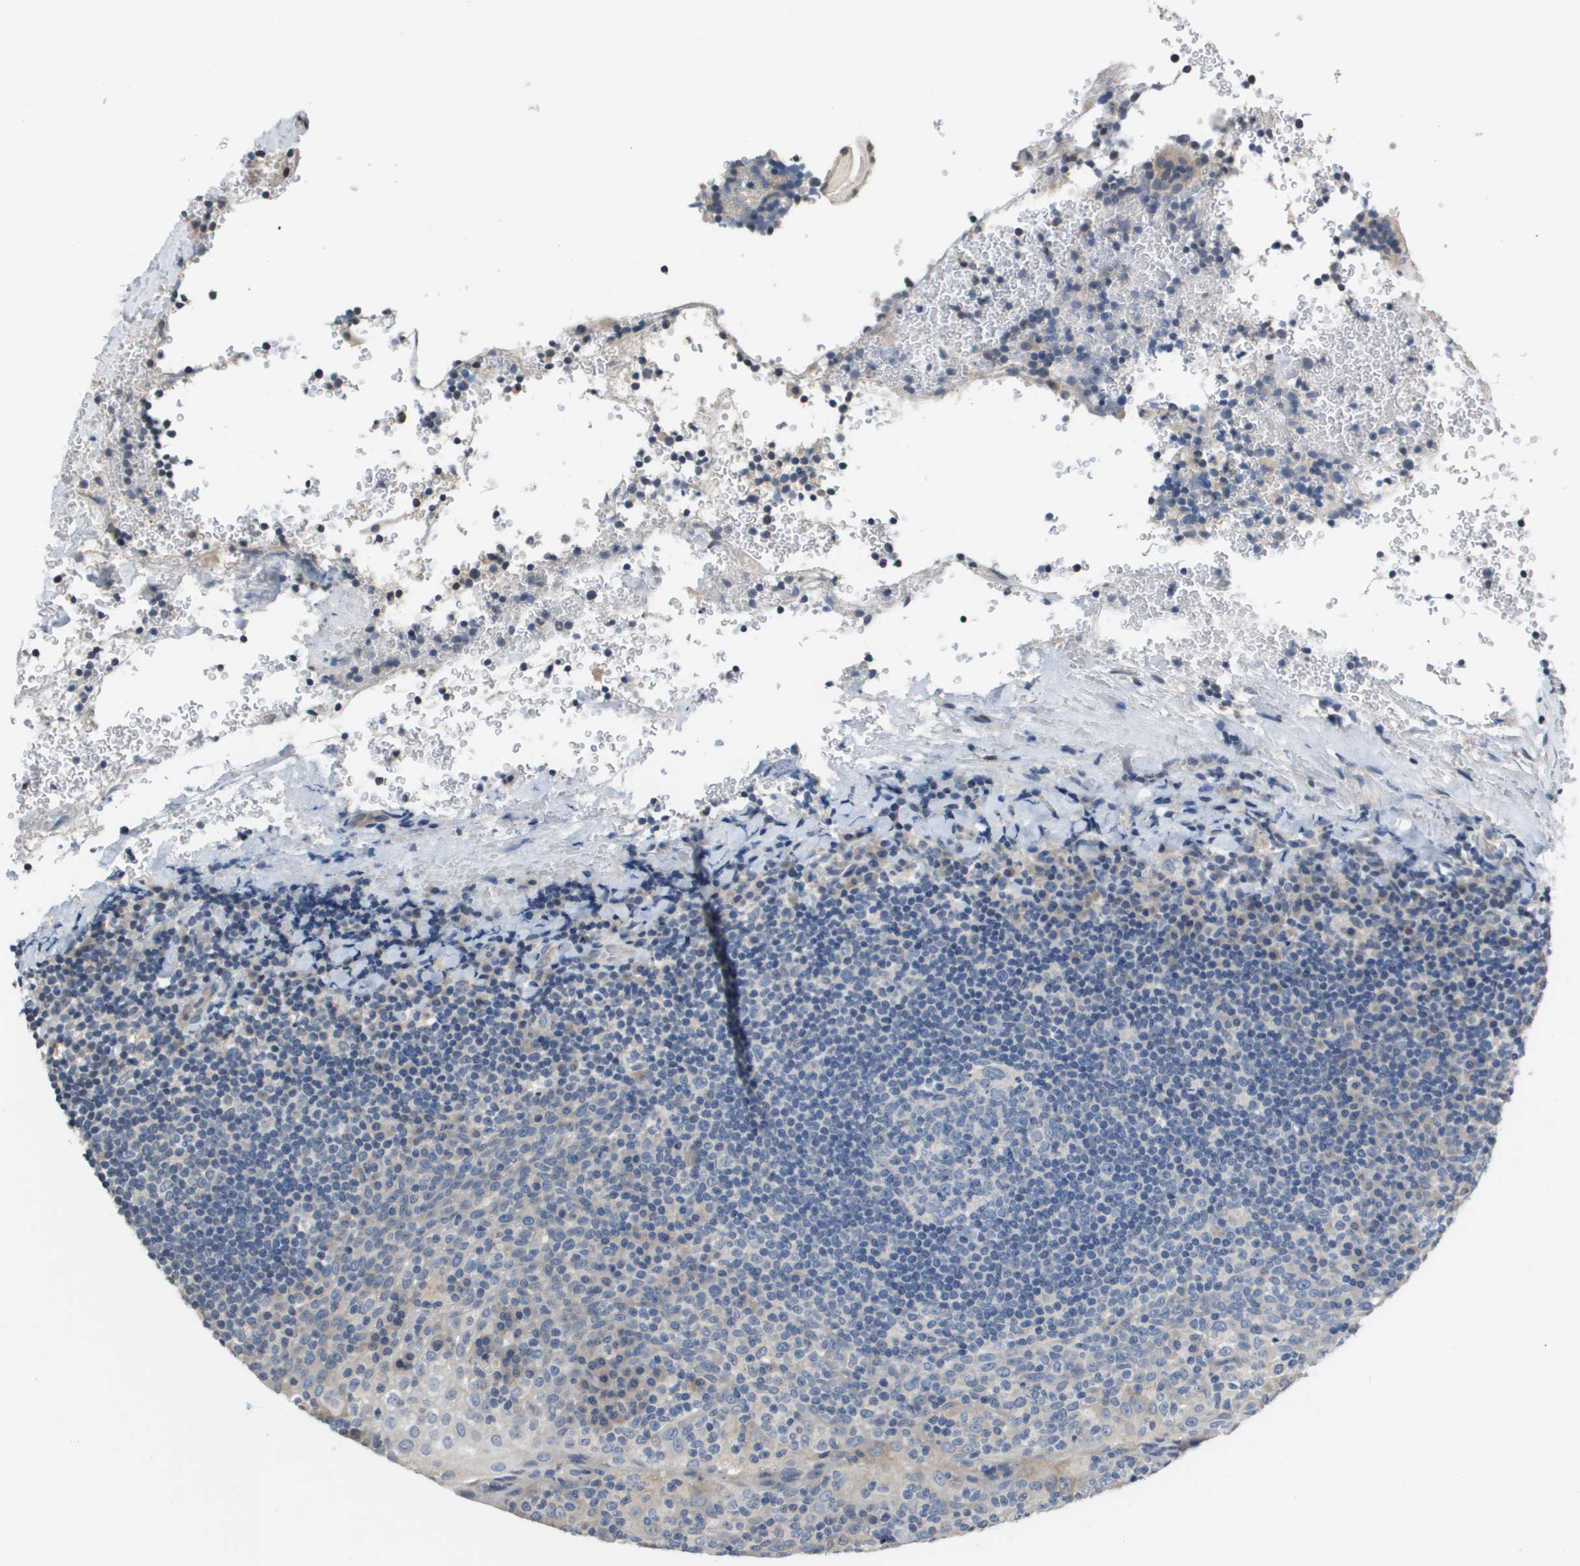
{"staining": {"intensity": "negative", "quantity": "none", "location": "none"}, "tissue": "tonsil", "cell_type": "Germinal center cells", "image_type": "normal", "snomed": [{"axis": "morphology", "description": "Normal tissue, NOS"}, {"axis": "topography", "description": "Tonsil"}], "caption": "Germinal center cells show no significant protein staining in normal tonsil. (Stains: DAB (3,3'-diaminobenzidine) immunohistochemistry (IHC) with hematoxylin counter stain, Microscopy: brightfield microscopy at high magnification).", "gene": "CAPN11", "patient": {"sex": "male", "age": 17}}